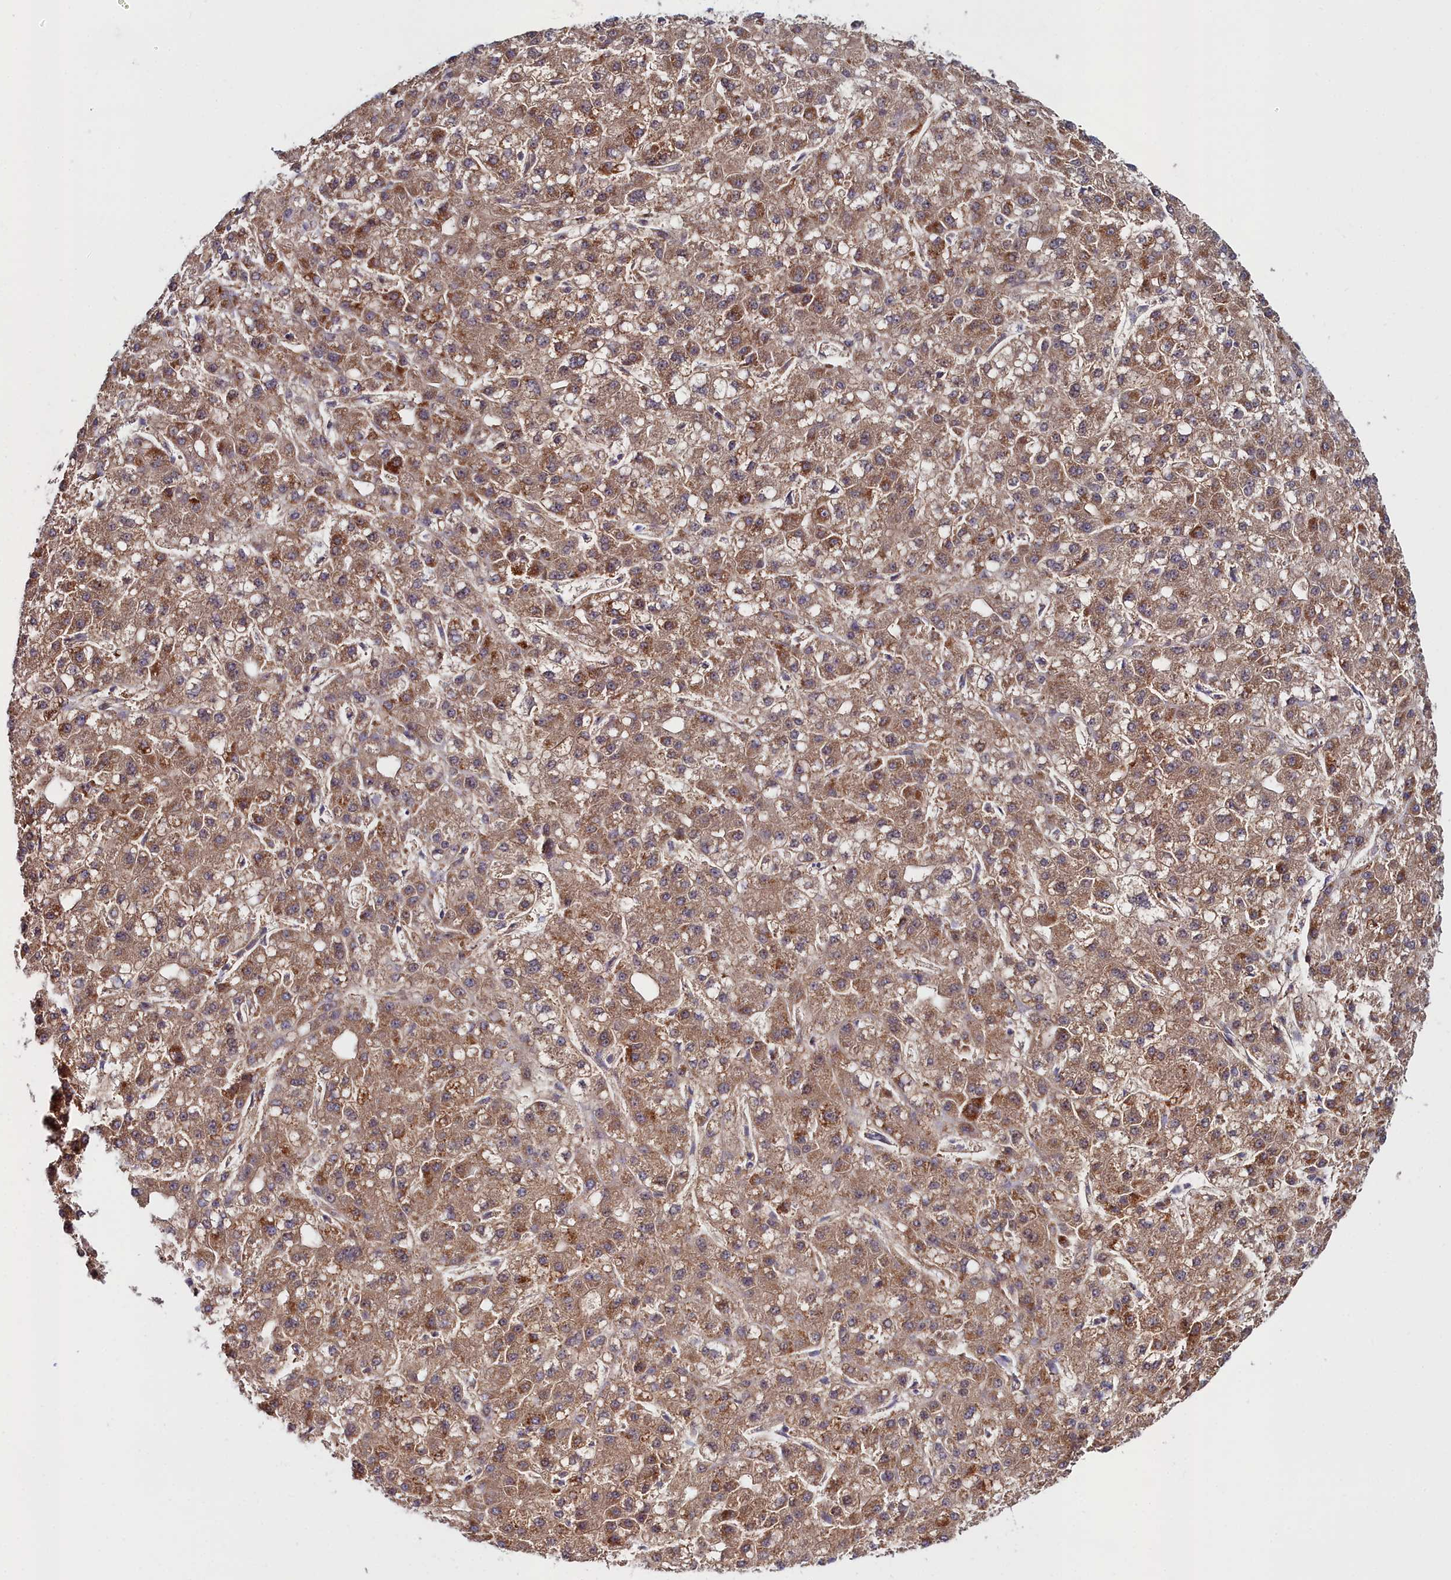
{"staining": {"intensity": "moderate", "quantity": ">75%", "location": "cytoplasmic/membranous"}, "tissue": "liver cancer", "cell_type": "Tumor cells", "image_type": "cancer", "snomed": [{"axis": "morphology", "description": "Carcinoma, Hepatocellular, NOS"}, {"axis": "topography", "description": "Liver"}], "caption": "Tumor cells display medium levels of moderate cytoplasmic/membranous expression in approximately >75% of cells in liver hepatocellular carcinoma.", "gene": "SLC49A3", "patient": {"sex": "male", "age": 67}}